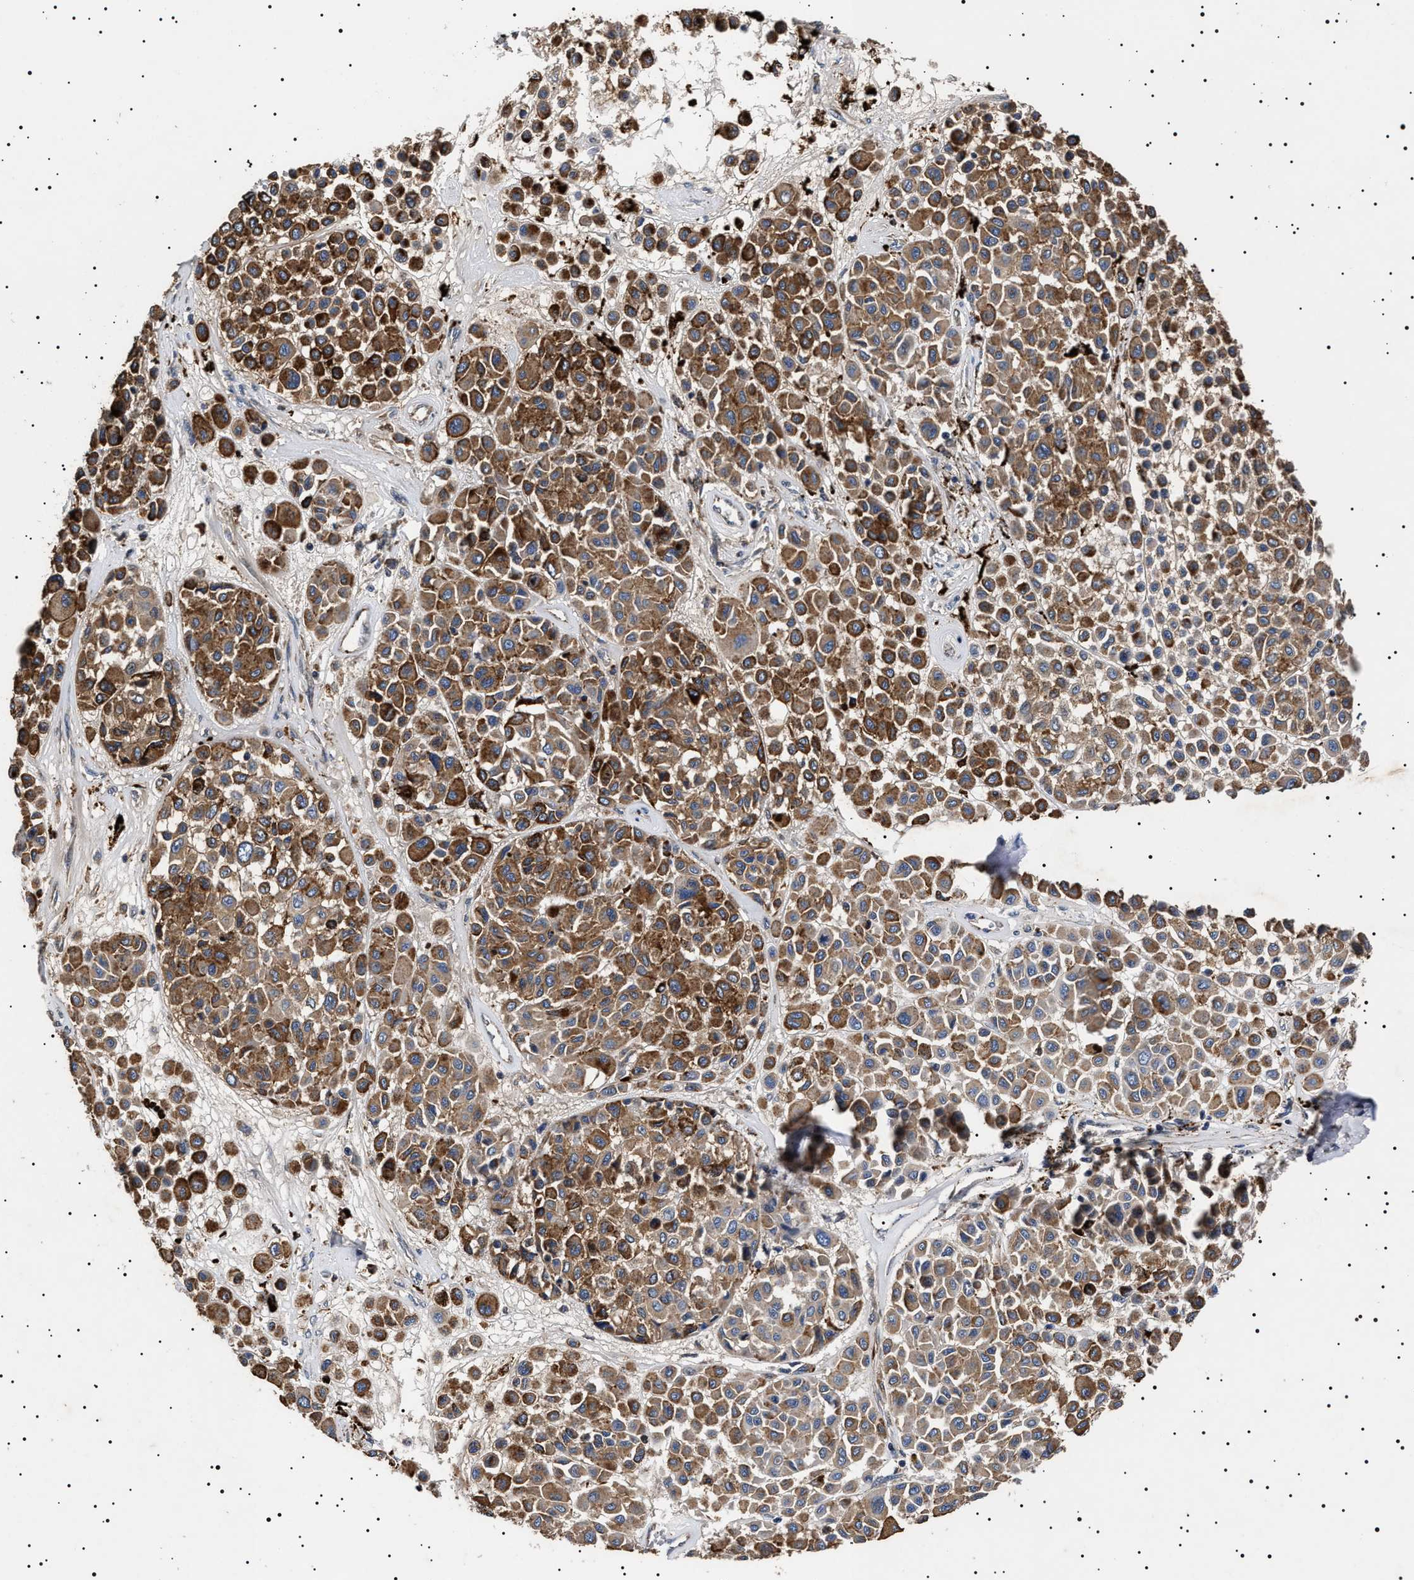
{"staining": {"intensity": "strong", "quantity": ">75%", "location": "cytoplasmic/membranous"}, "tissue": "melanoma", "cell_type": "Tumor cells", "image_type": "cancer", "snomed": [{"axis": "morphology", "description": "Malignant melanoma, Metastatic site"}, {"axis": "topography", "description": "Soft tissue"}], "caption": "Melanoma was stained to show a protein in brown. There is high levels of strong cytoplasmic/membranous expression in approximately >75% of tumor cells. The protein of interest is stained brown, and the nuclei are stained in blue (DAB IHC with brightfield microscopy, high magnification).", "gene": "RAB34", "patient": {"sex": "male", "age": 41}}